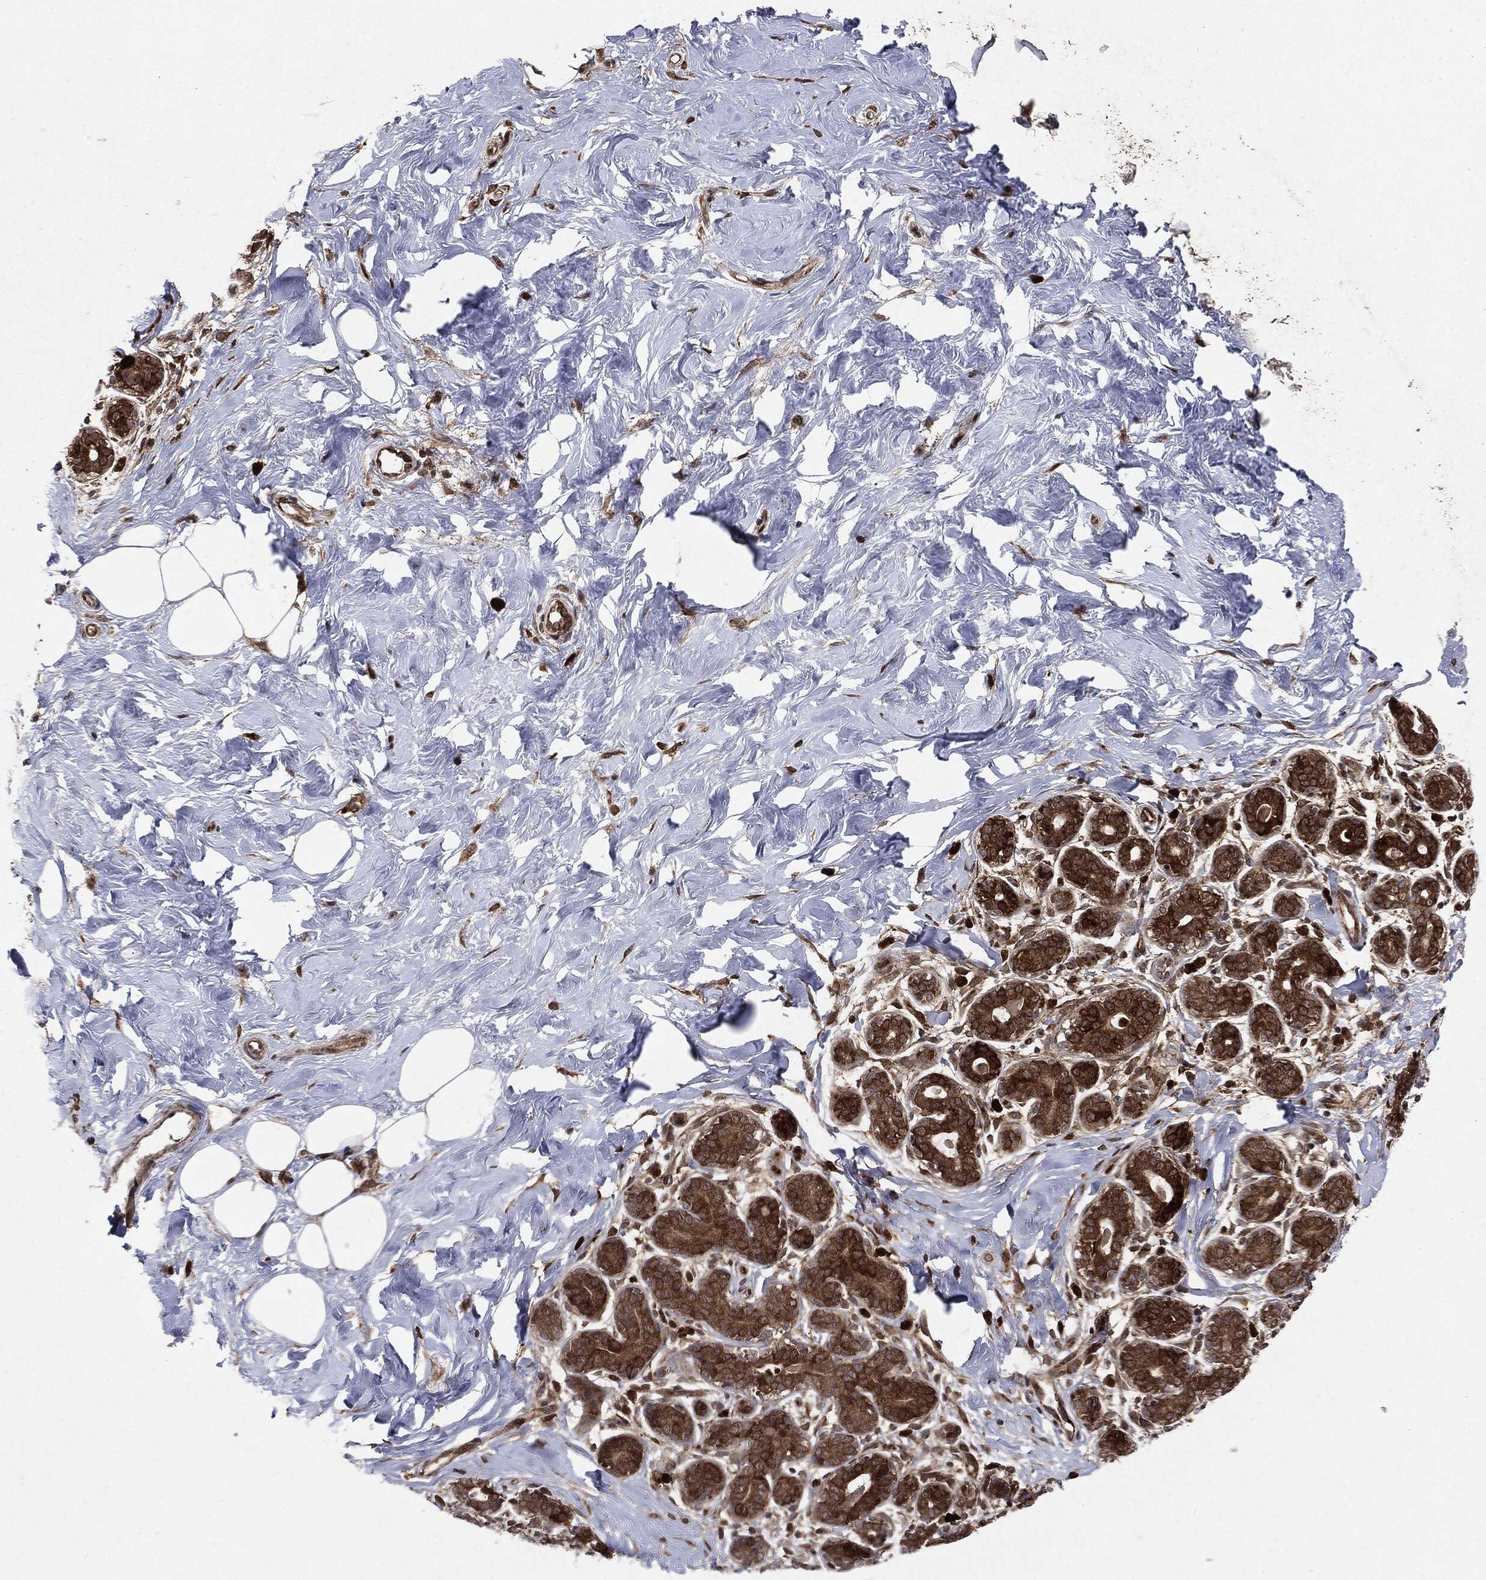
{"staining": {"intensity": "moderate", "quantity": ">75%", "location": "cytoplasmic/membranous"}, "tissue": "breast", "cell_type": "Glandular cells", "image_type": "normal", "snomed": [{"axis": "morphology", "description": "Normal tissue, NOS"}, {"axis": "topography", "description": "Breast"}], "caption": "Normal breast exhibits moderate cytoplasmic/membranous expression in approximately >75% of glandular cells (DAB (3,3'-diaminobenzidine) IHC with brightfield microscopy, high magnification)..", "gene": "OTUB1", "patient": {"sex": "female", "age": 43}}